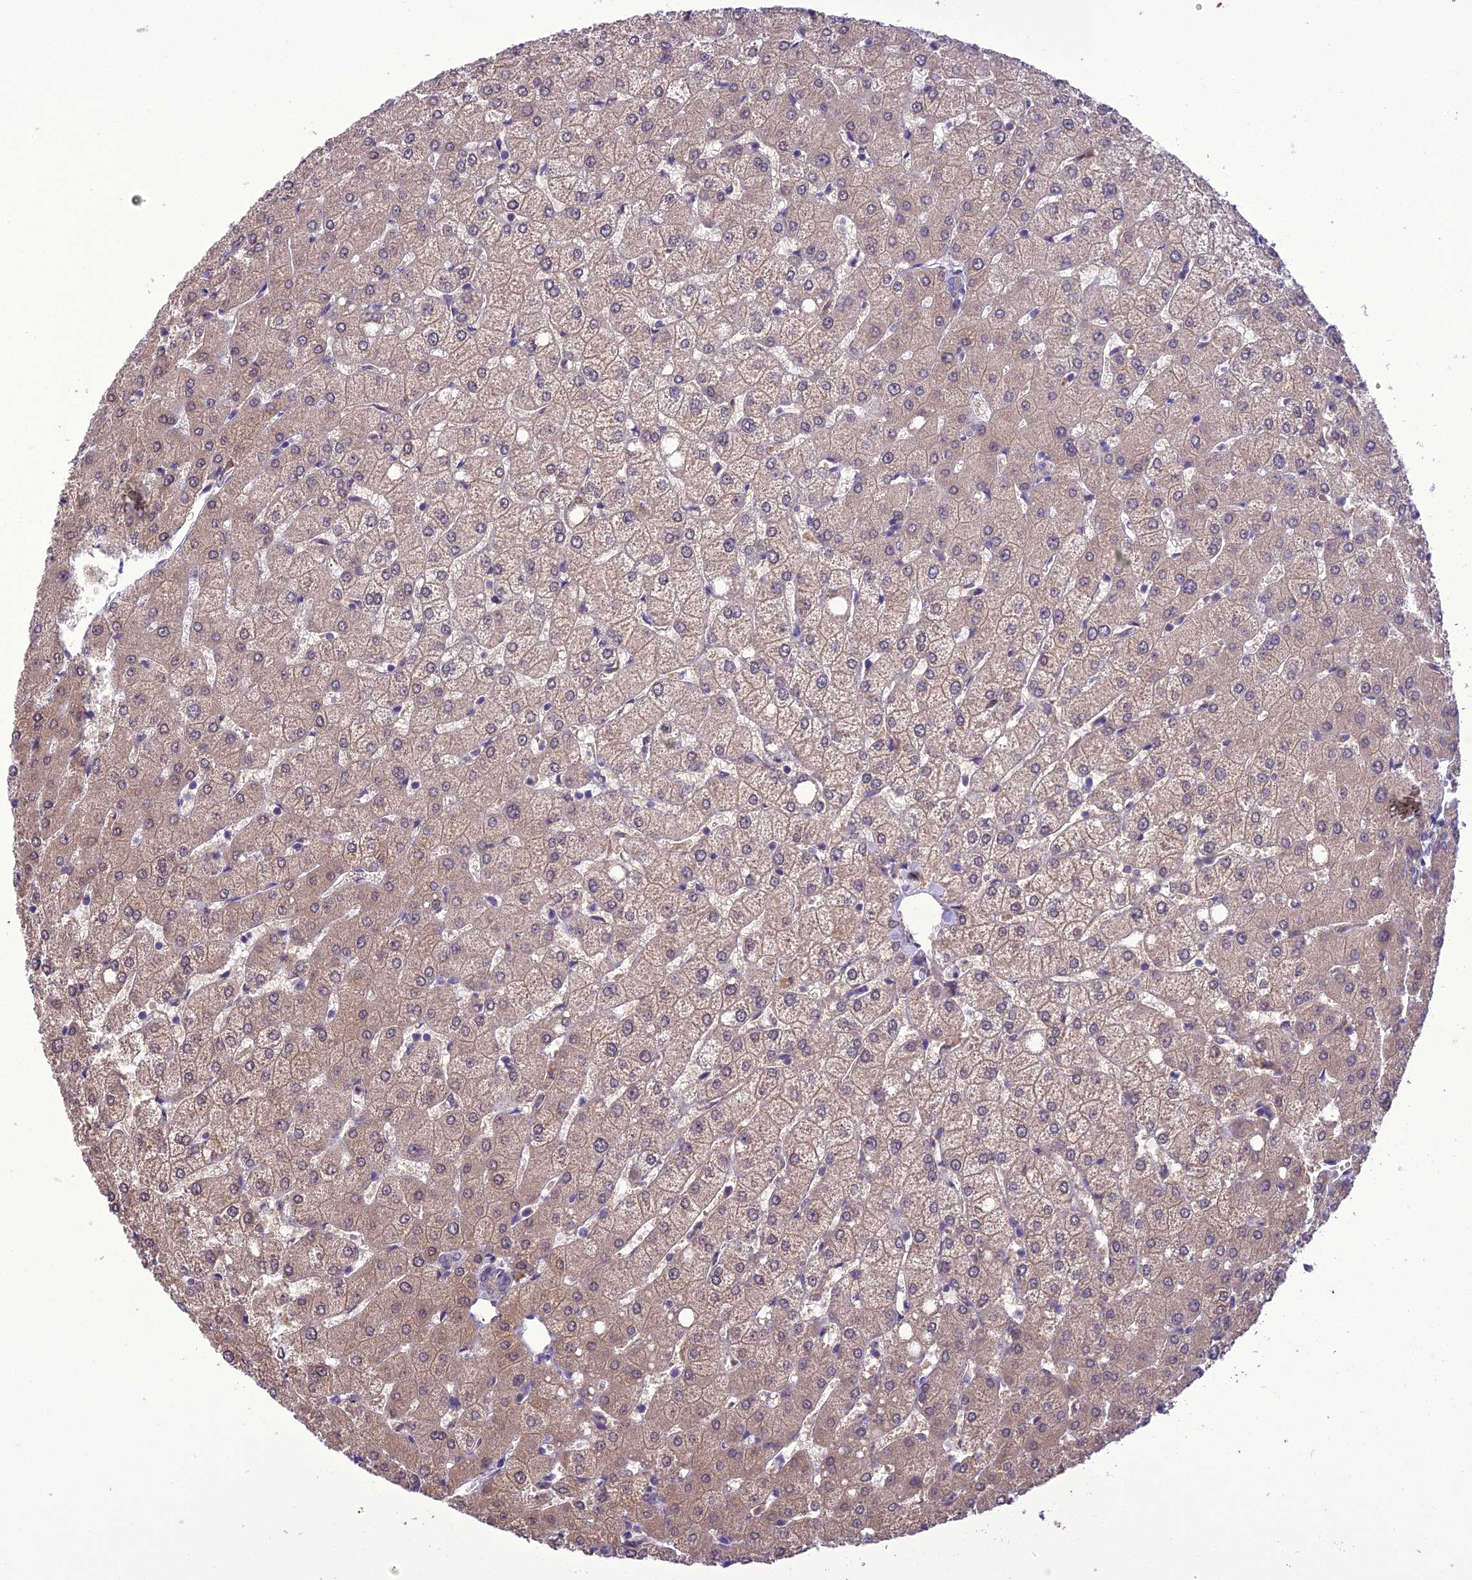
{"staining": {"intensity": "negative", "quantity": "none", "location": "none"}, "tissue": "liver", "cell_type": "Cholangiocytes", "image_type": "normal", "snomed": [{"axis": "morphology", "description": "Normal tissue, NOS"}, {"axis": "topography", "description": "Liver"}], "caption": "Cholangiocytes show no significant staining in benign liver. (Immunohistochemistry, brightfield microscopy, high magnification).", "gene": "BORCS6", "patient": {"sex": "female", "age": 54}}